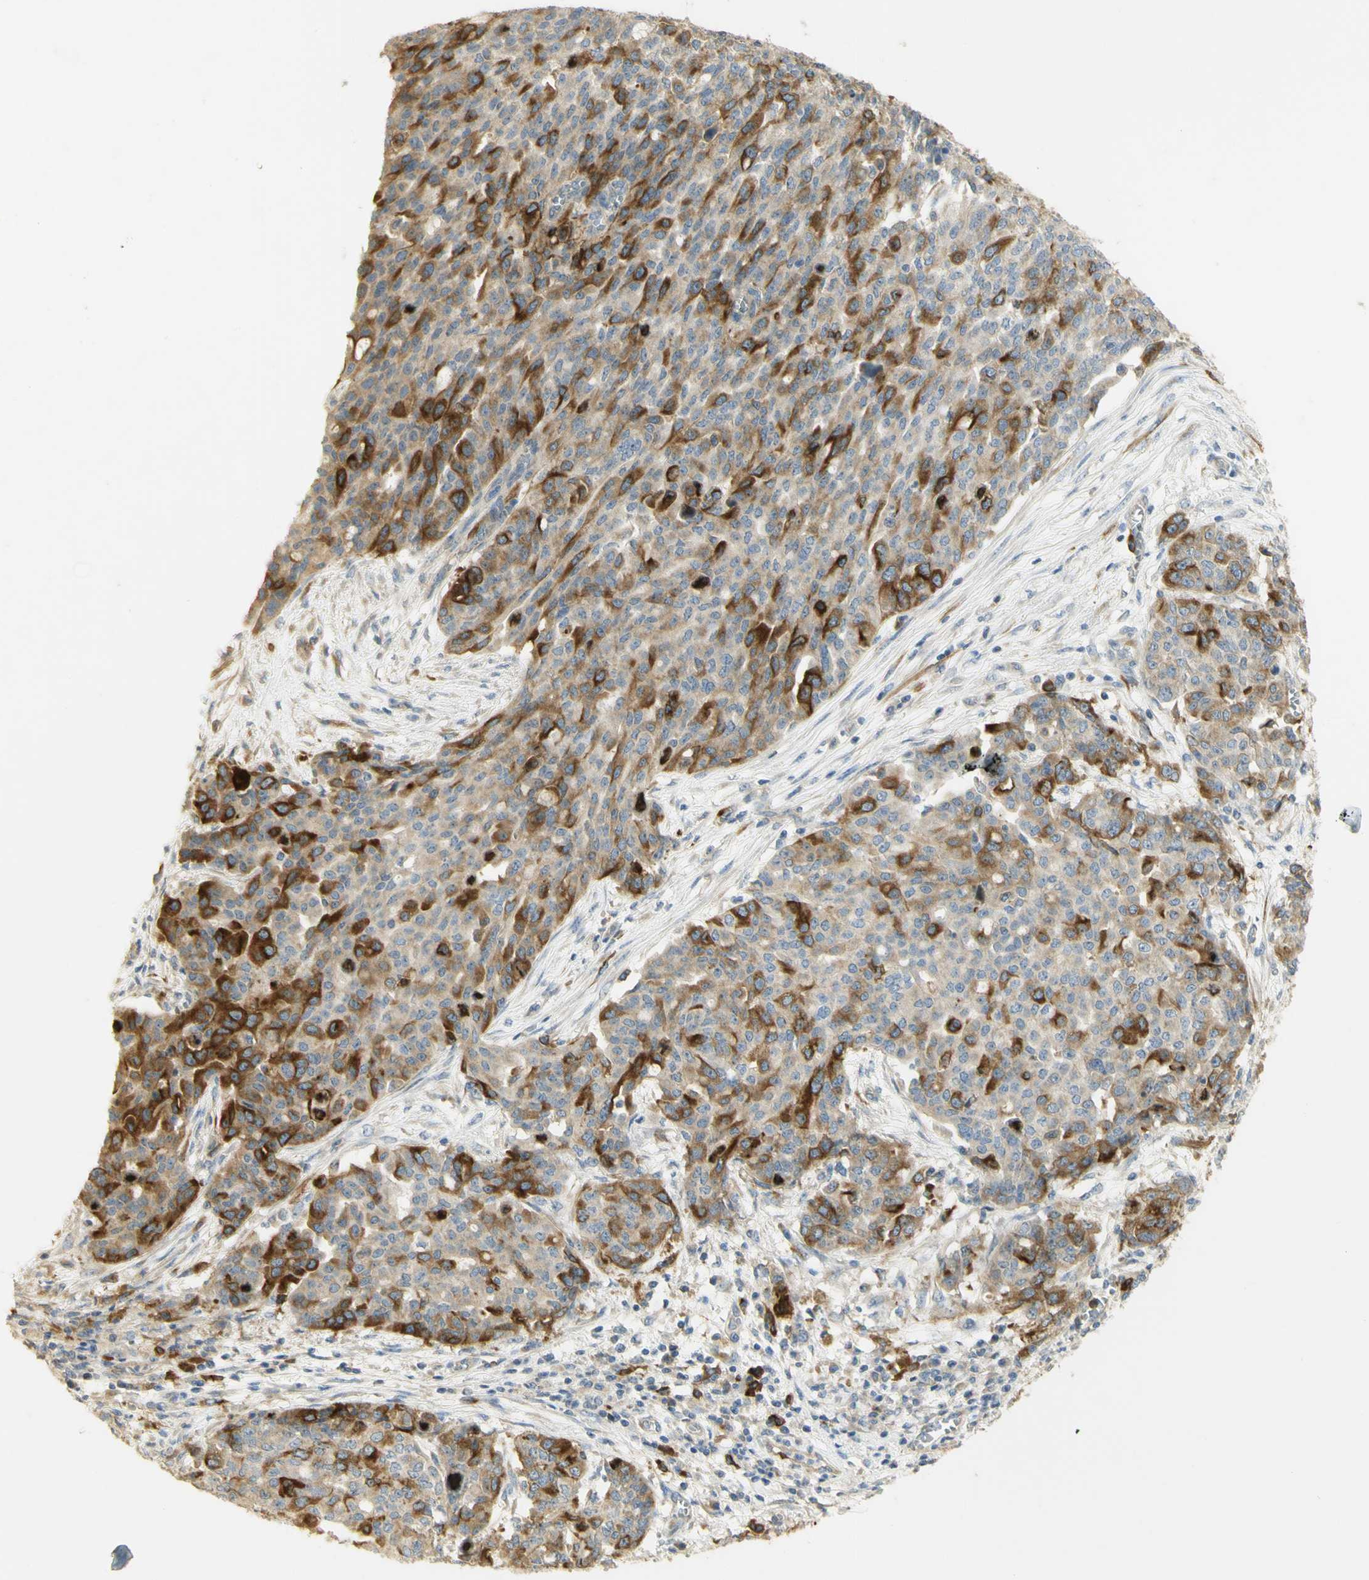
{"staining": {"intensity": "strong", "quantity": ">75%", "location": "cytoplasmic/membranous"}, "tissue": "ovarian cancer", "cell_type": "Tumor cells", "image_type": "cancer", "snomed": [{"axis": "morphology", "description": "Cystadenocarcinoma, serous, NOS"}, {"axis": "topography", "description": "Soft tissue"}, {"axis": "topography", "description": "Ovary"}], "caption": "Tumor cells demonstrate high levels of strong cytoplasmic/membranous expression in approximately >75% of cells in human ovarian cancer (serous cystadenocarcinoma).", "gene": "KIF11", "patient": {"sex": "female", "age": 57}}